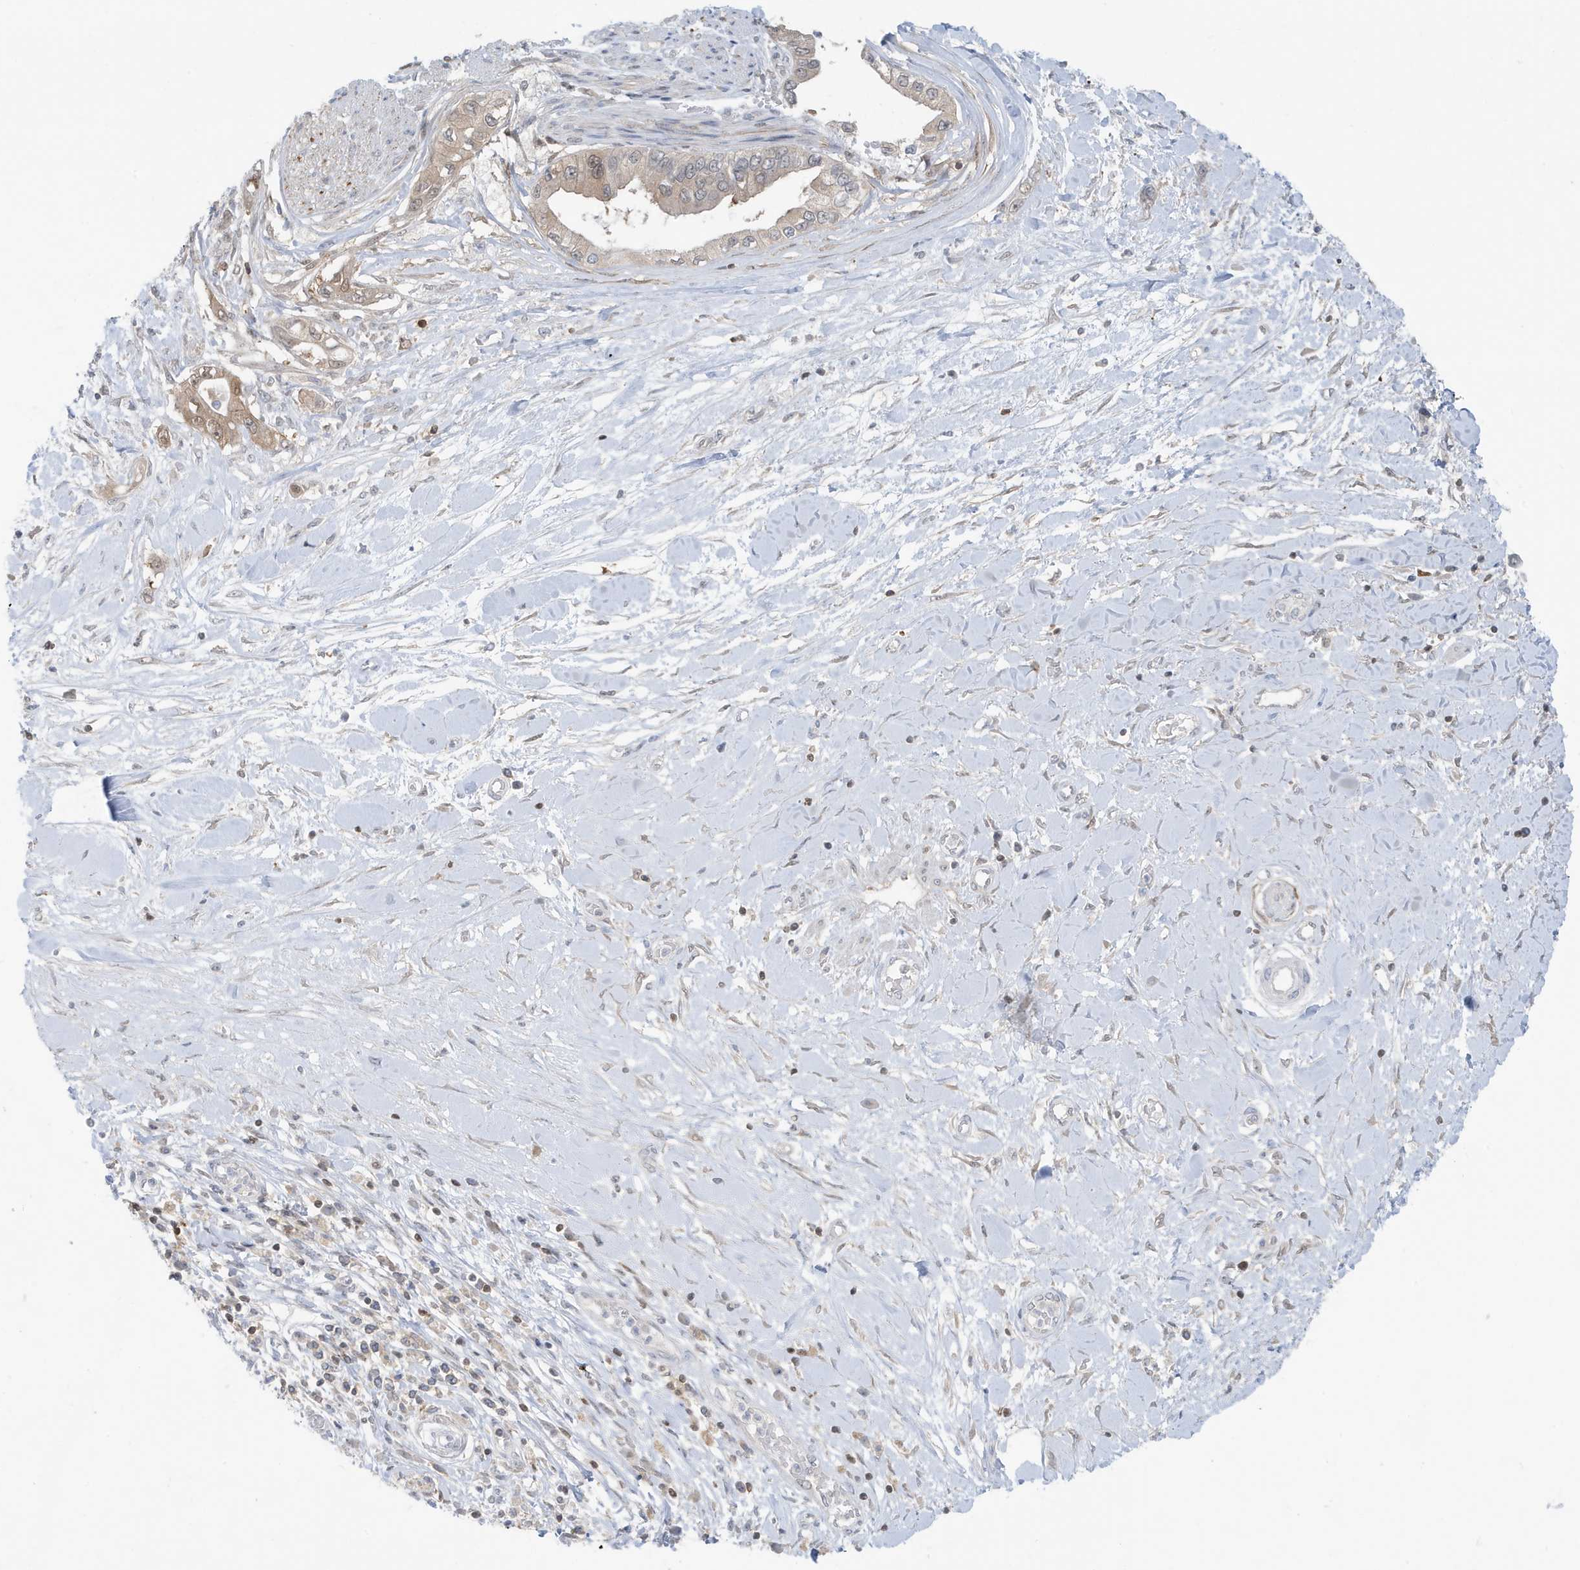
{"staining": {"intensity": "weak", "quantity": "<25%", "location": "cytoplasmic/membranous,nuclear"}, "tissue": "pancreatic cancer", "cell_type": "Tumor cells", "image_type": "cancer", "snomed": [{"axis": "morphology", "description": "Inflammation, NOS"}, {"axis": "morphology", "description": "Adenocarcinoma, NOS"}, {"axis": "topography", "description": "Pancreas"}], "caption": "IHC image of neoplastic tissue: pancreatic cancer (adenocarcinoma) stained with DAB (3,3'-diaminobenzidine) demonstrates no significant protein expression in tumor cells.", "gene": "OGA", "patient": {"sex": "female", "age": 56}}